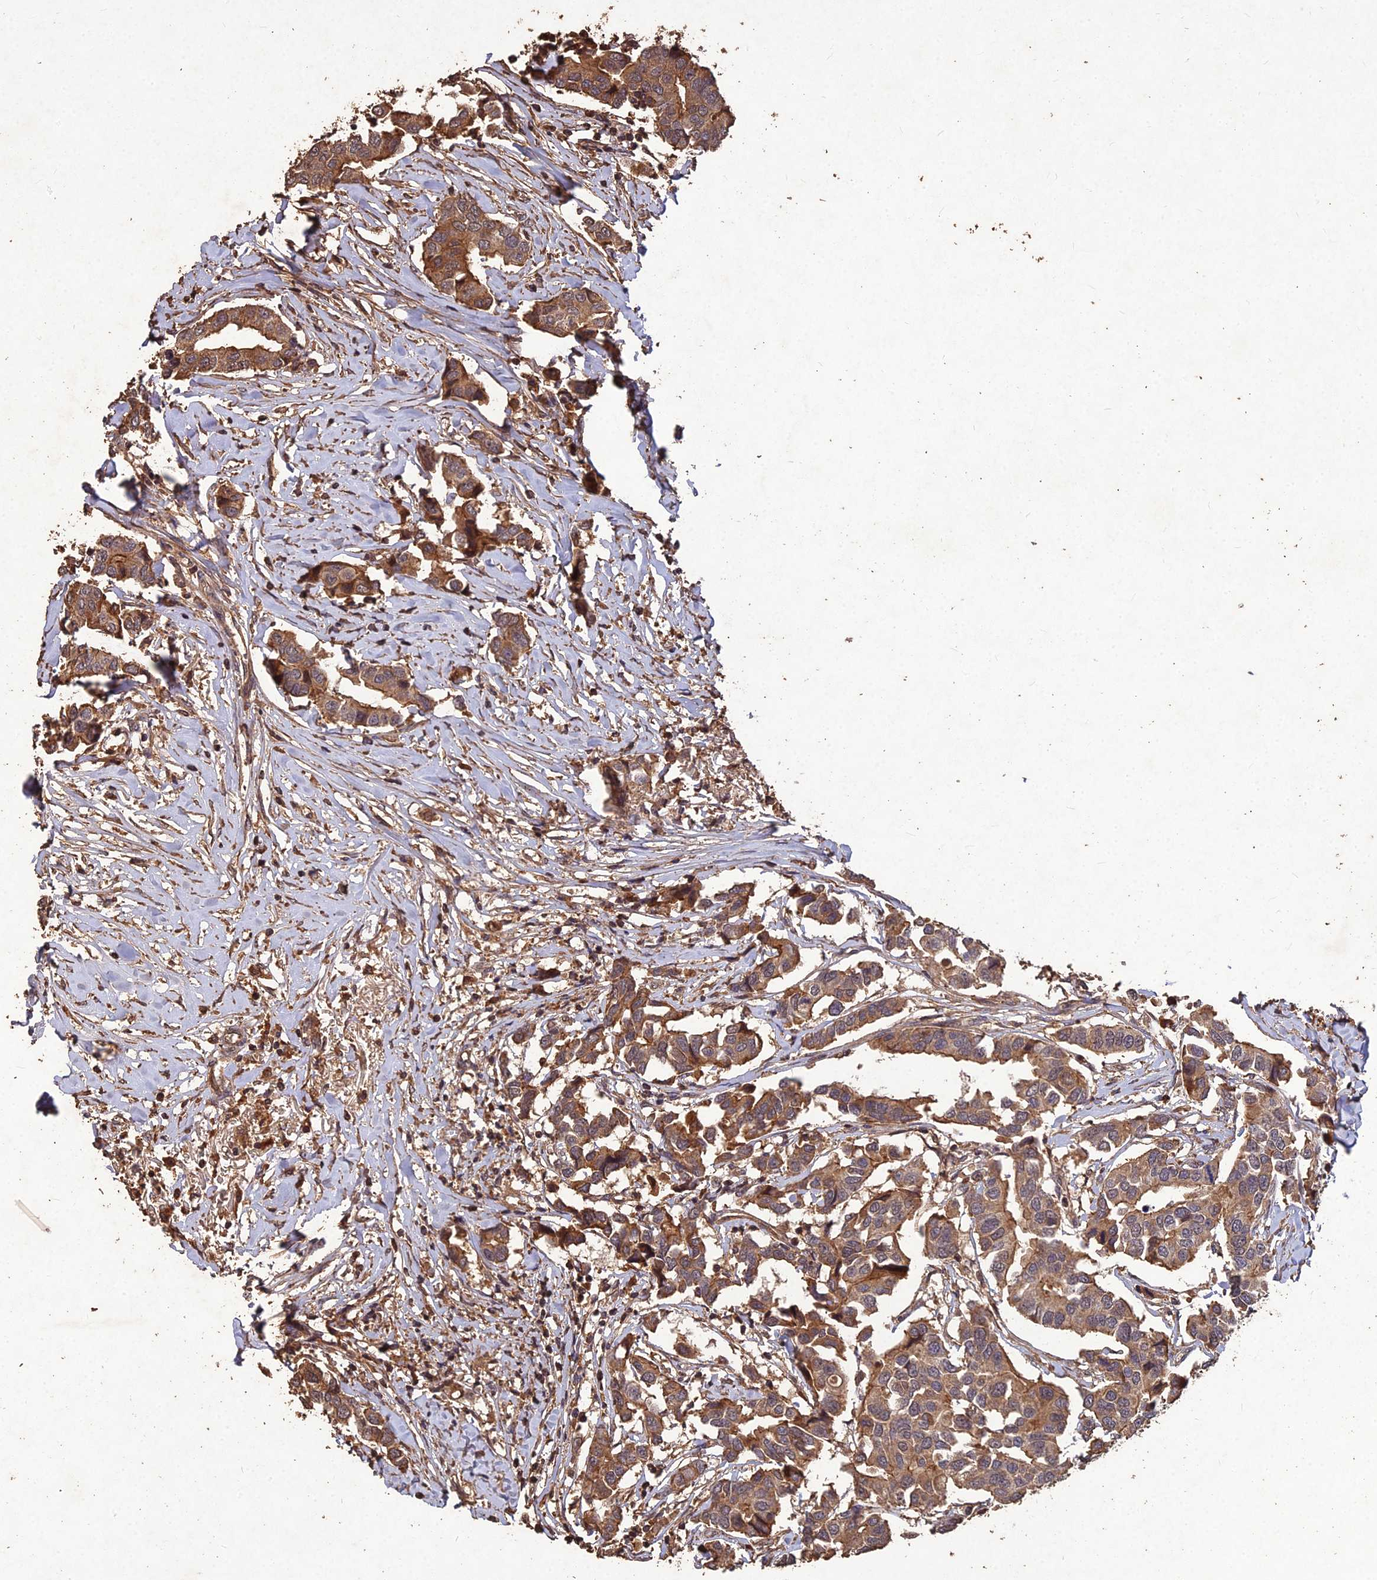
{"staining": {"intensity": "moderate", "quantity": ">75%", "location": "cytoplasmic/membranous"}, "tissue": "breast cancer", "cell_type": "Tumor cells", "image_type": "cancer", "snomed": [{"axis": "morphology", "description": "Duct carcinoma"}, {"axis": "topography", "description": "Breast"}], "caption": "A brown stain labels moderate cytoplasmic/membranous positivity of a protein in breast cancer (intraductal carcinoma) tumor cells.", "gene": "SYMPK", "patient": {"sex": "female", "age": 80}}